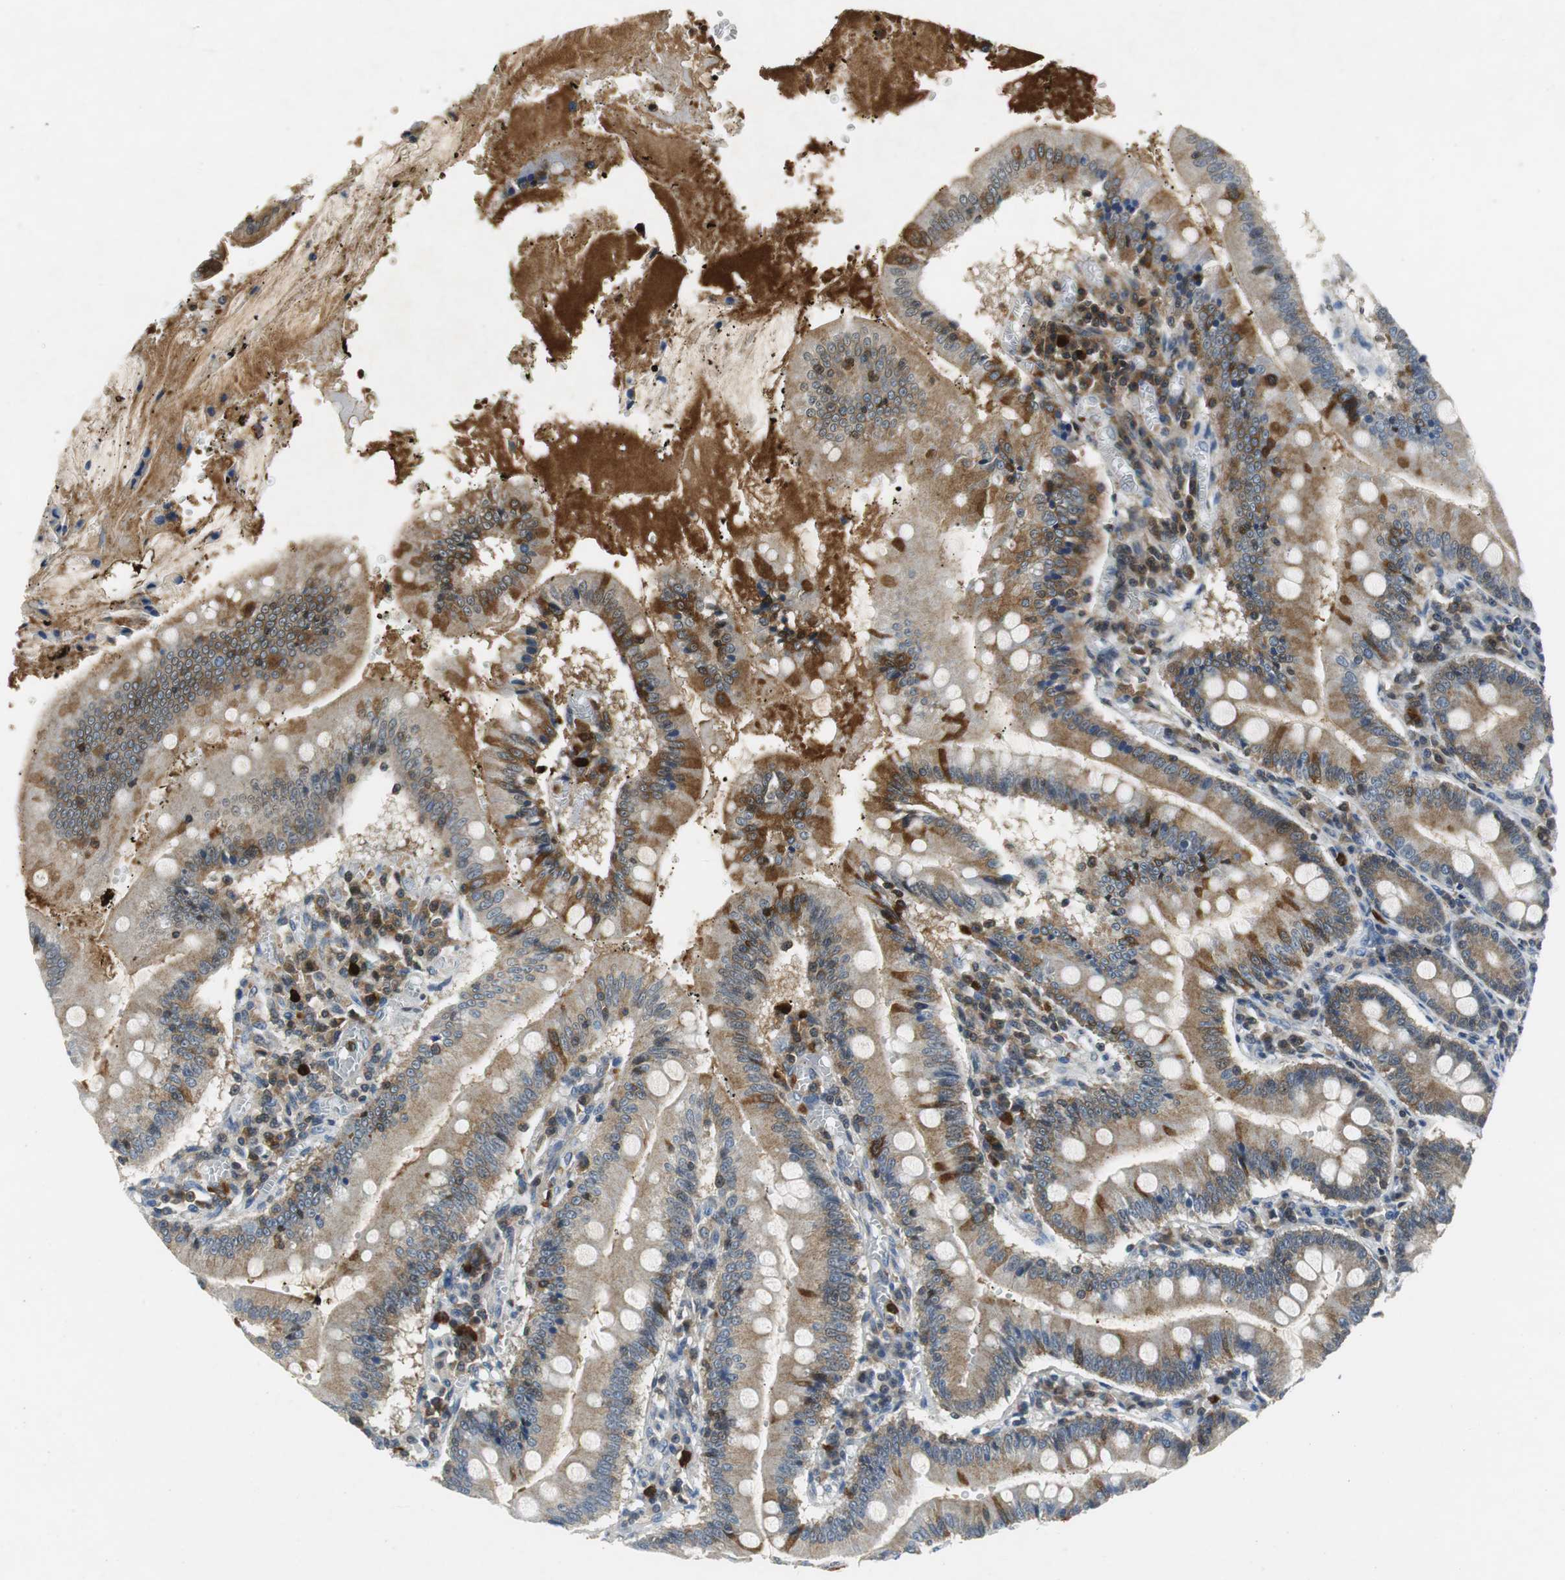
{"staining": {"intensity": "weak", "quantity": ">75%", "location": "cytoplasmic/membranous,nuclear"}, "tissue": "small intestine", "cell_type": "Glandular cells", "image_type": "normal", "snomed": [{"axis": "morphology", "description": "Normal tissue, NOS"}, {"axis": "topography", "description": "Small intestine"}], "caption": "Glandular cells exhibit low levels of weak cytoplasmic/membranous,nuclear staining in approximately >75% of cells in unremarkable small intestine. The staining was performed using DAB (3,3'-diaminobenzidine), with brown indicating positive protein expression. Nuclei are stained blue with hematoxylin.", "gene": "ORM1", "patient": {"sex": "male", "age": 71}}